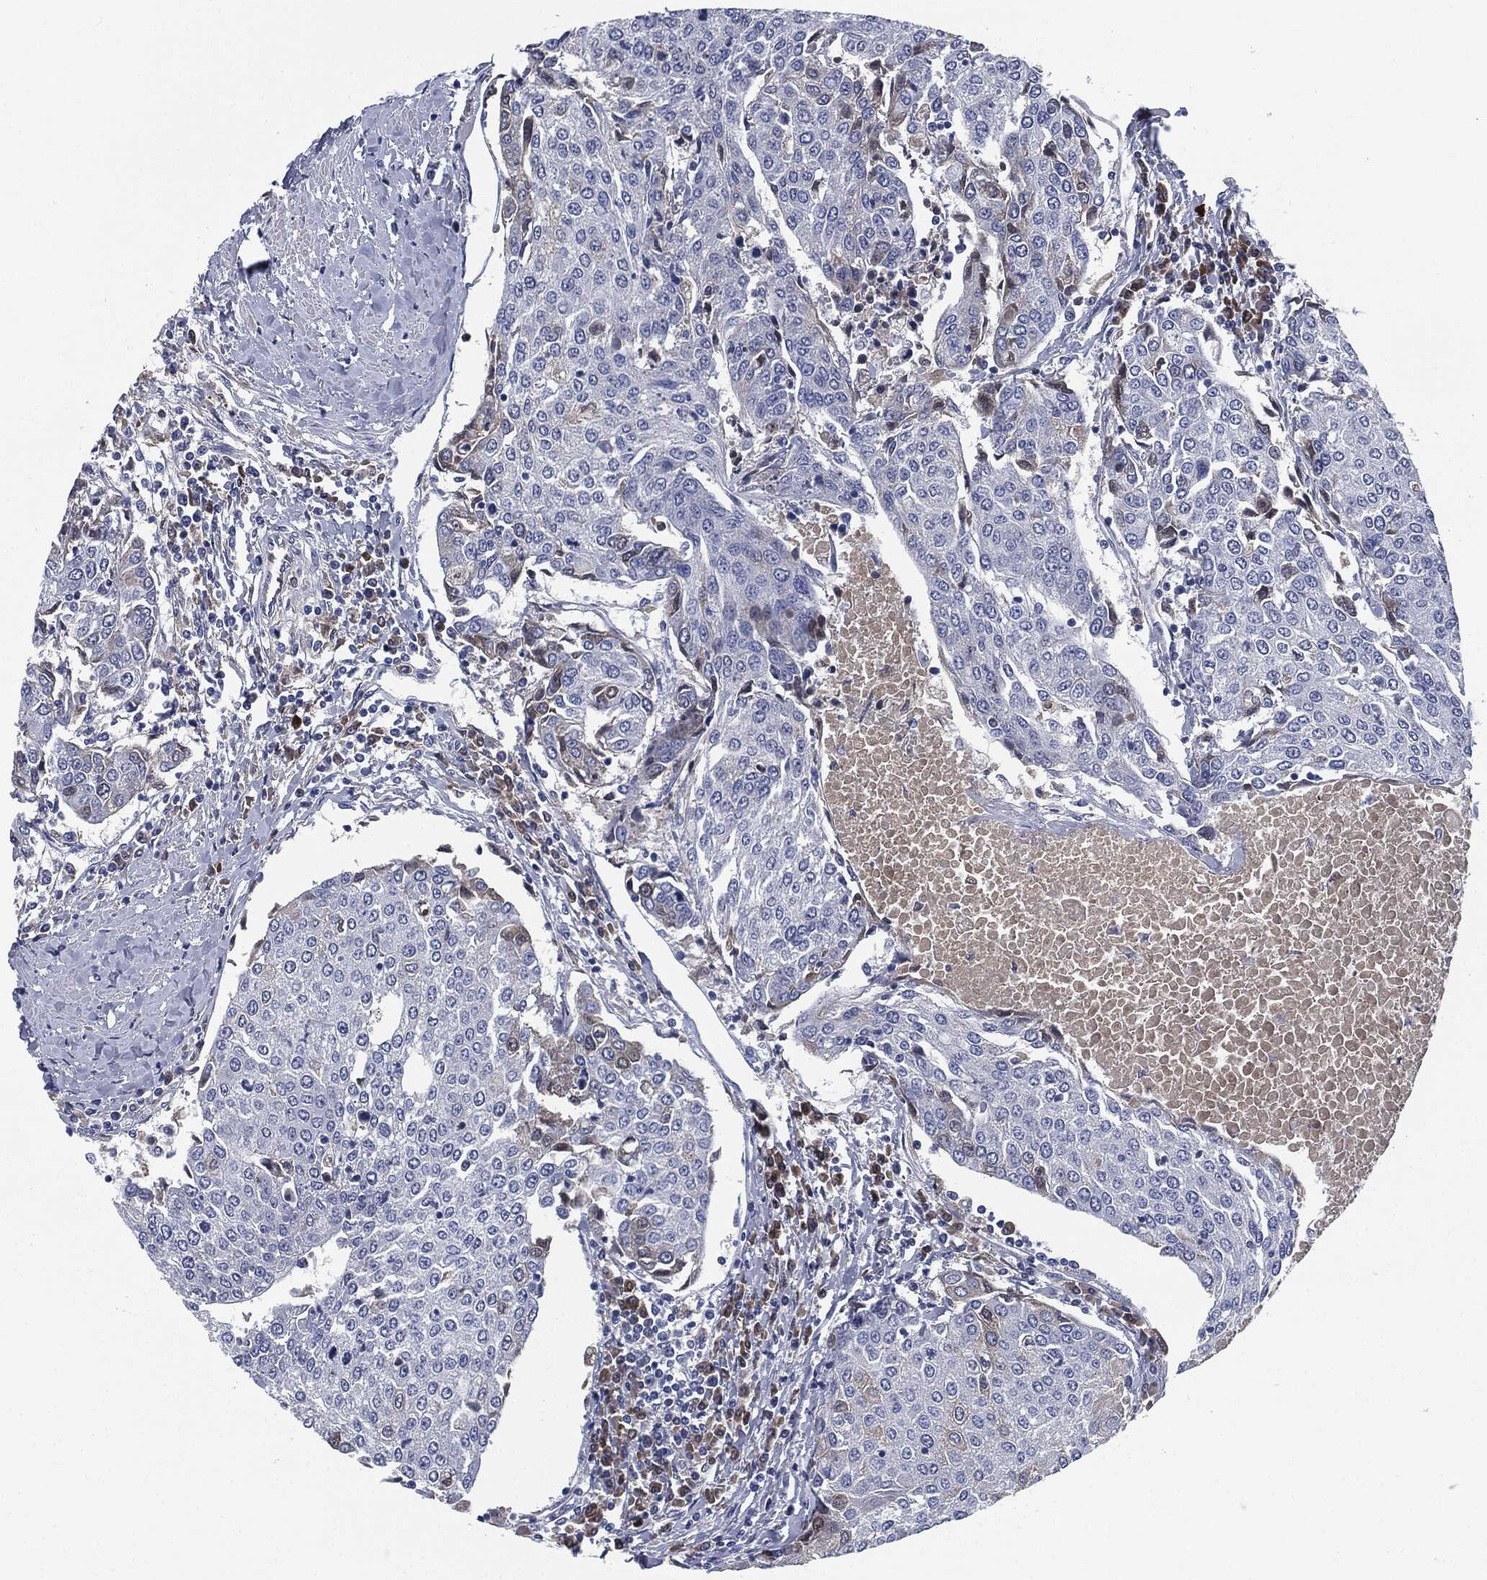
{"staining": {"intensity": "negative", "quantity": "none", "location": "none"}, "tissue": "urothelial cancer", "cell_type": "Tumor cells", "image_type": "cancer", "snomed": [{"axis": "morphology", "description": "Urothelial carcinoma, High grade"}, {"axis": "topography", "description": "Urinary bladder"}], "caption": "Tumor cells are negative for protein expression in human urothelial carcinoma (high-grade).", "gene": "SIGLEC7", "patient": {"sex": "female", "age": 85}}